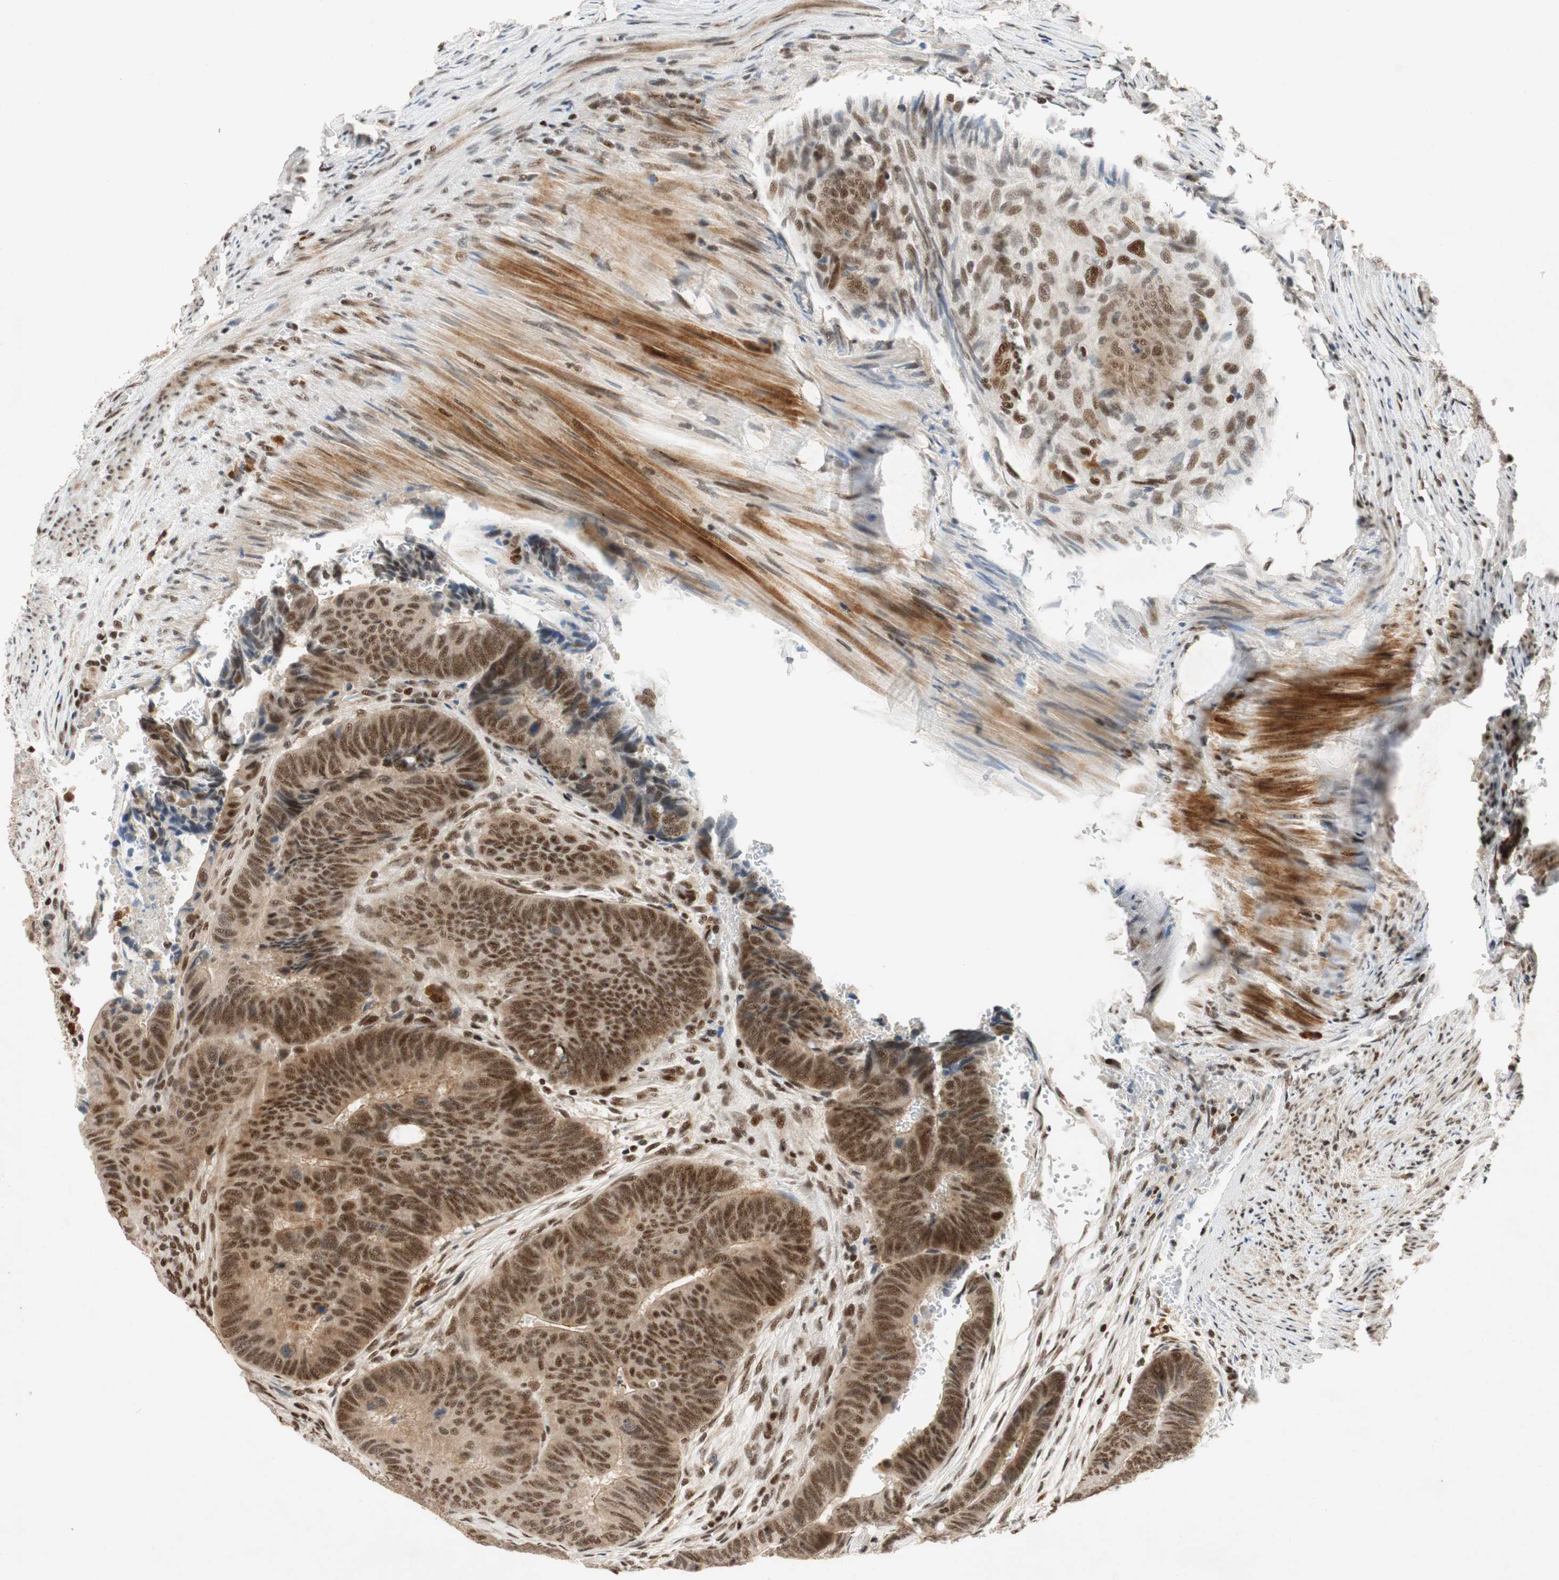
{"staining": {"intensity": "strong", "quantity": ">75%", "location": "nuclear"}, "tissue": "colorectal cancer", "cell_type": "Tumor cells", "image_type": "cancer", "snomed": [{"axis": "morphology", "description": "Normal tissue, NOS"}, {"axis": "morphology", "description": "Adenocarcinoma, NOS"}, {"axis": "topography", "description": "Rectum"}, {"axis": "topography", "description": "Peripheral nerve tissue"}], "caption": "Protein expression analysis of adenocarcinoma (colorectal) exhibits strong nuclear expression in approximately >75% of tumor cells.", "gene": "NCBP3", "patient": {"sex": "male", "age": 92}}